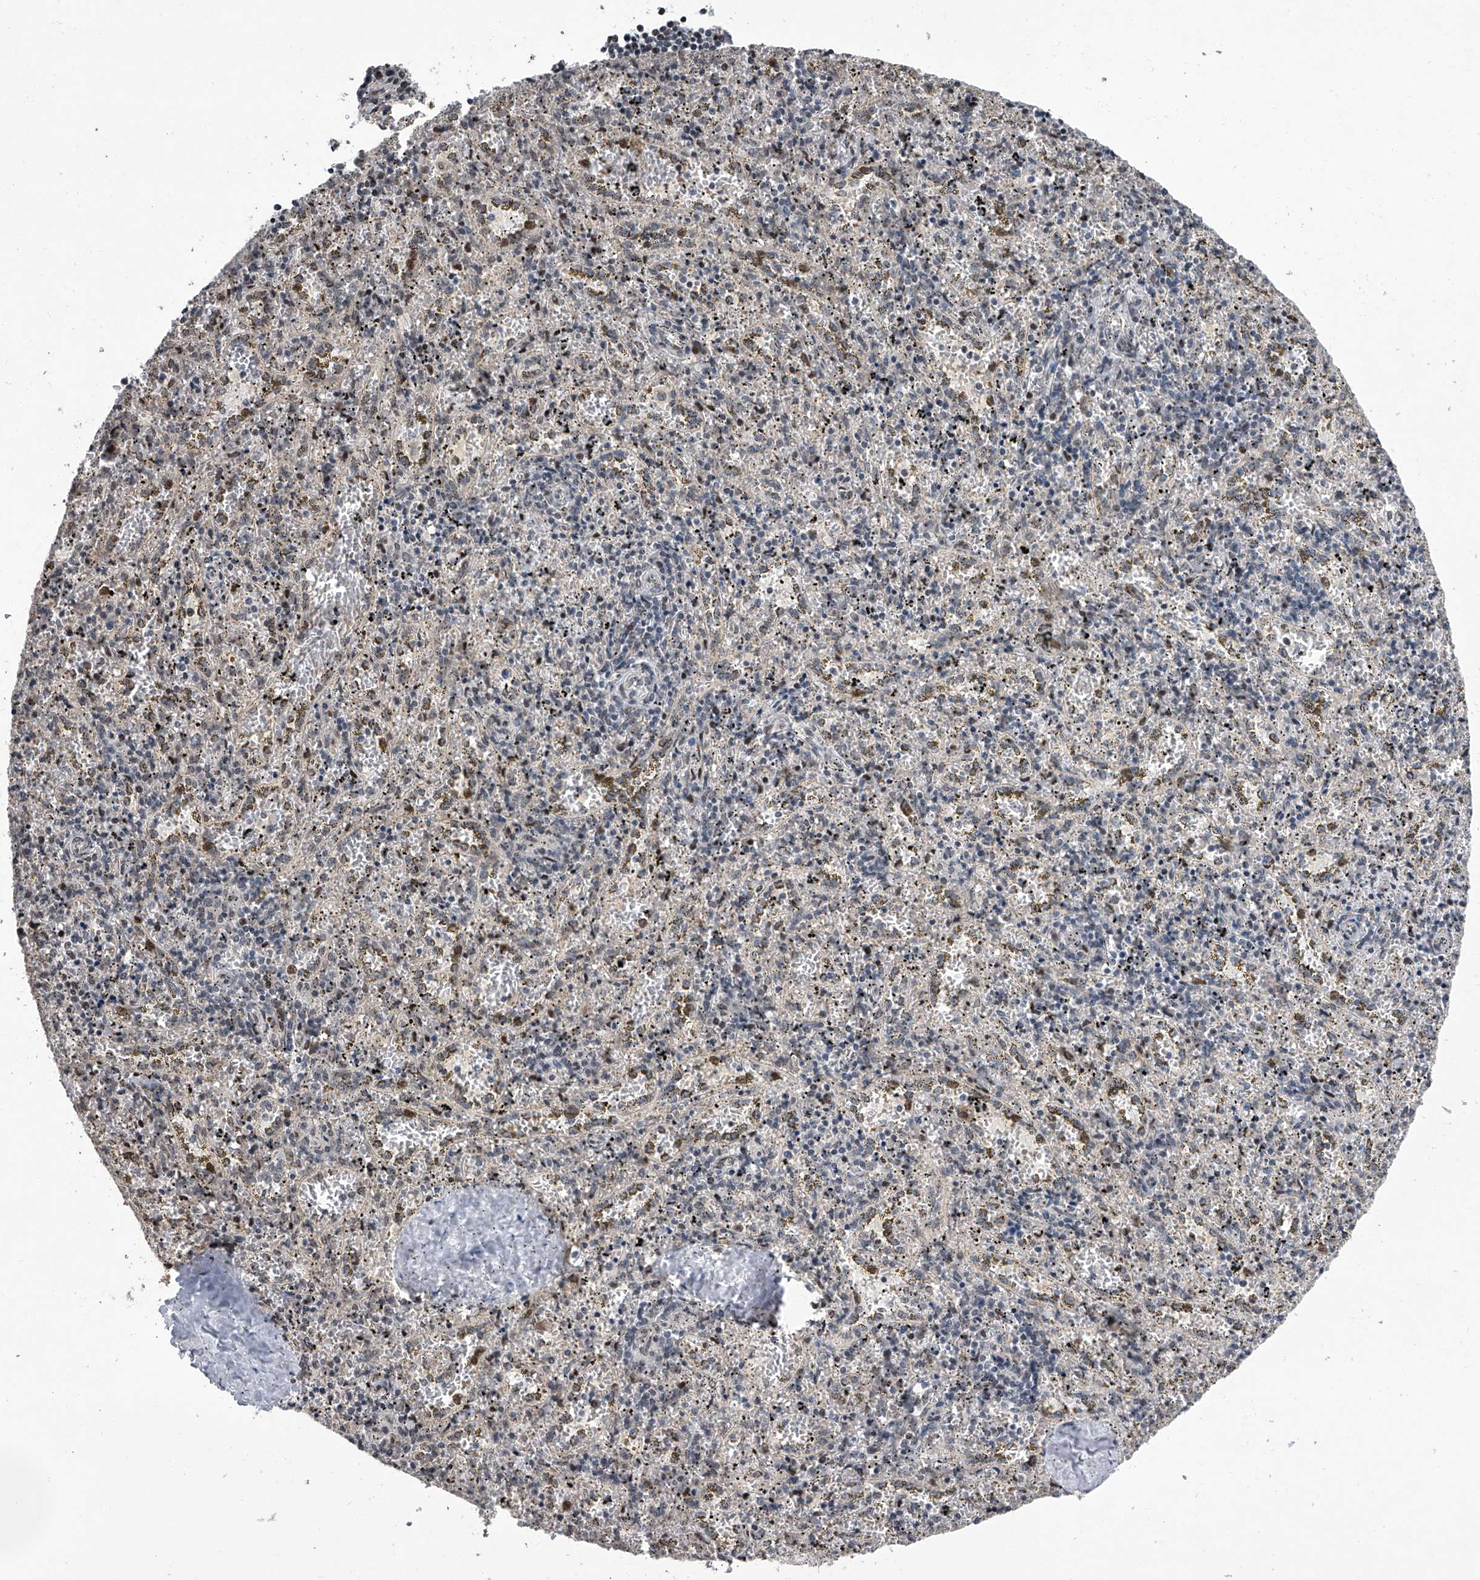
{"staining": {"intensity": "weak", "quantity": "<25%", "location": "nuclear"}, "tissue": "spleen", "cell_type": "Cells in red pulp", "image_type": "normal", "snomed": [{"axis": "morphology", "description": "Normal tissue, NOS"}, {"axis": "topography", "description": "Spleen"}], "caption": "An IHC image of normal spleen is shown. There is no staining in cells in red pulp of spleen.", "gene": "ZNF426", "patient": {"sex": "male", "age": 11}}